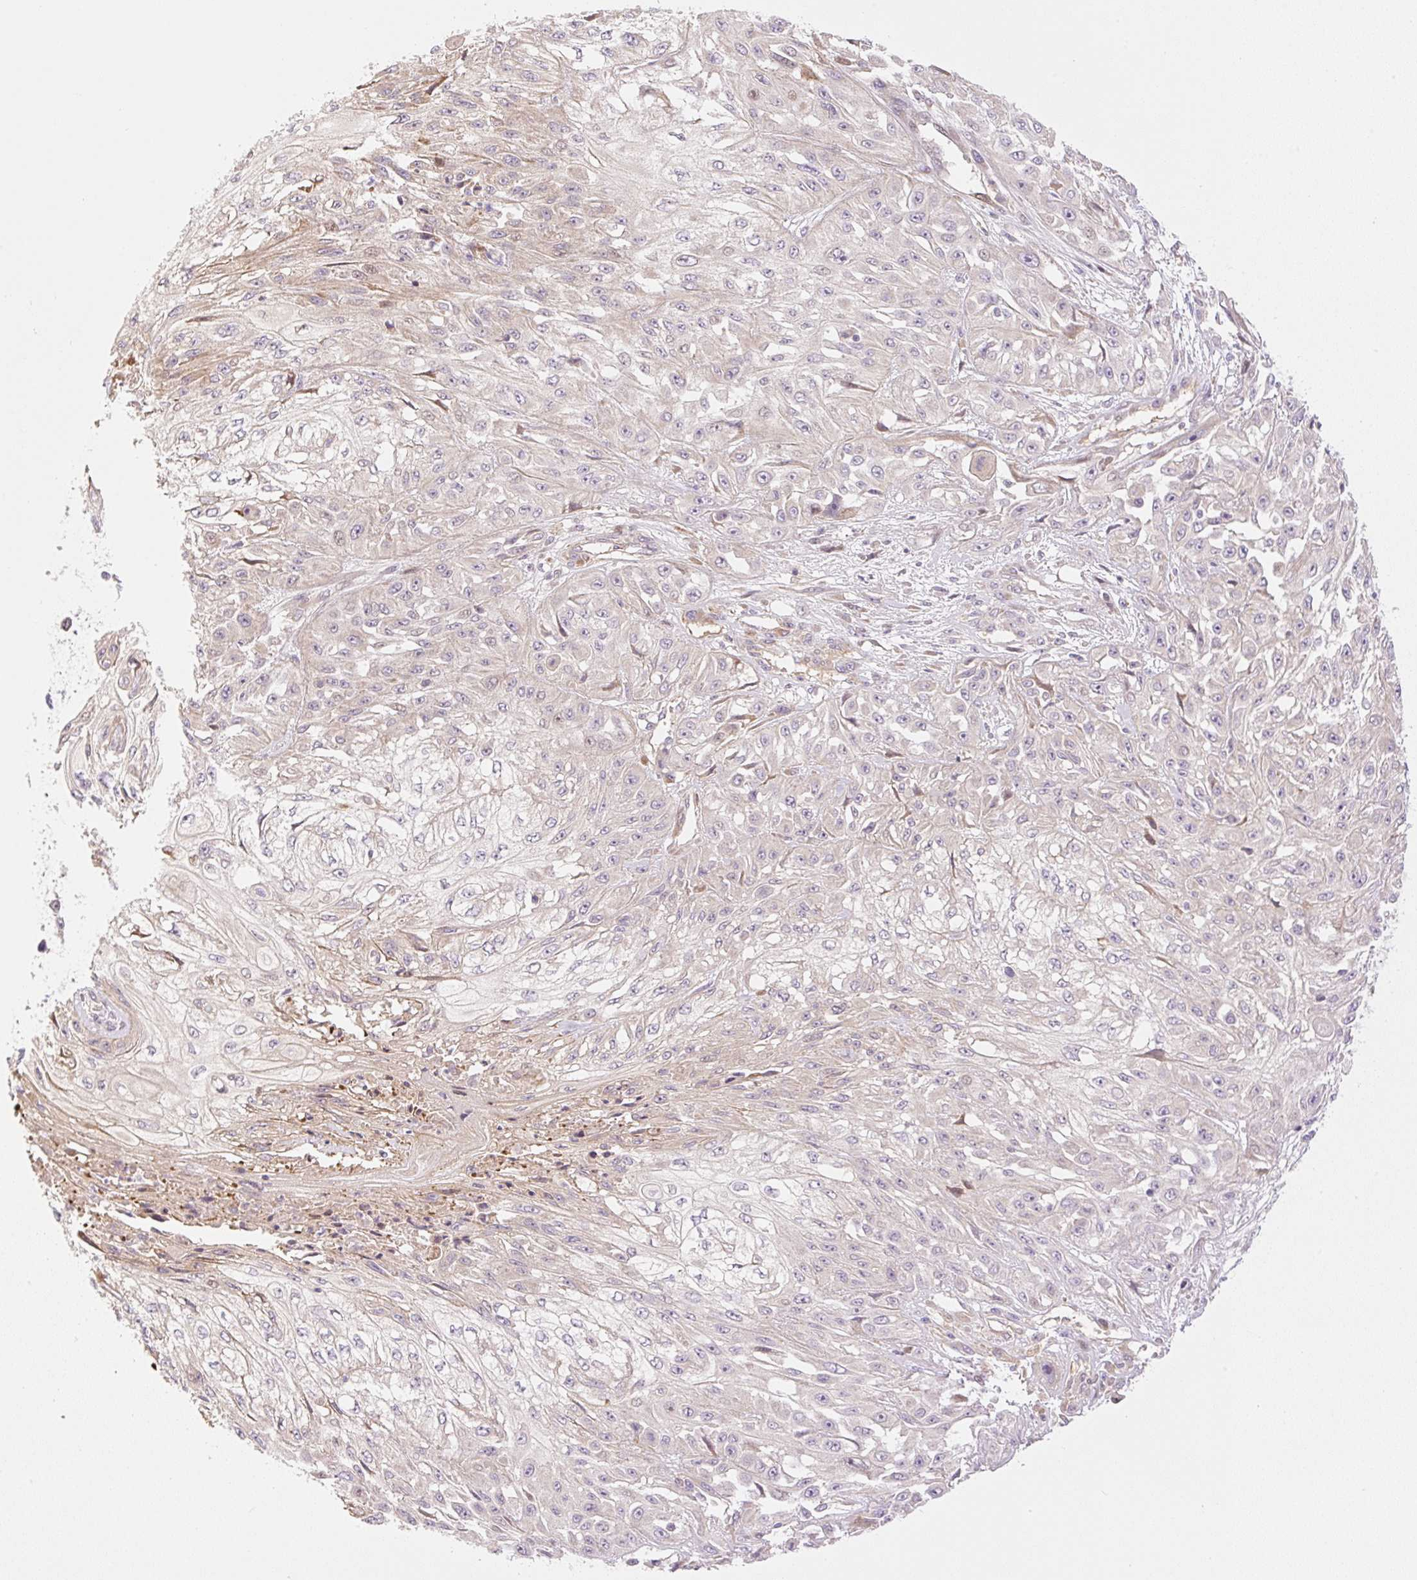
{"staining": {"intensity": "negative", "quantity": "none", "location": "none"}, "tissue": "skin cancer", "cell_type": "Tumor cells", "image_type": "cancer", "snomed": [{"axis": "morphology", "description": "Squamous cell carcinoma, NOS"}, {"axis": "morphology", "description": "Squamous cell carcinoma, metastatic, NOS"}, {"axis": "topography", "description": "Skin"}, {"axis": "topography", "description": "Lymph node"}], "caption": "There is no significant expression in tumor cells of skin cancer (squamous cell carcinoma).", "gene": "ZNF394", "patient": {"sex": "male", "age": 75}}